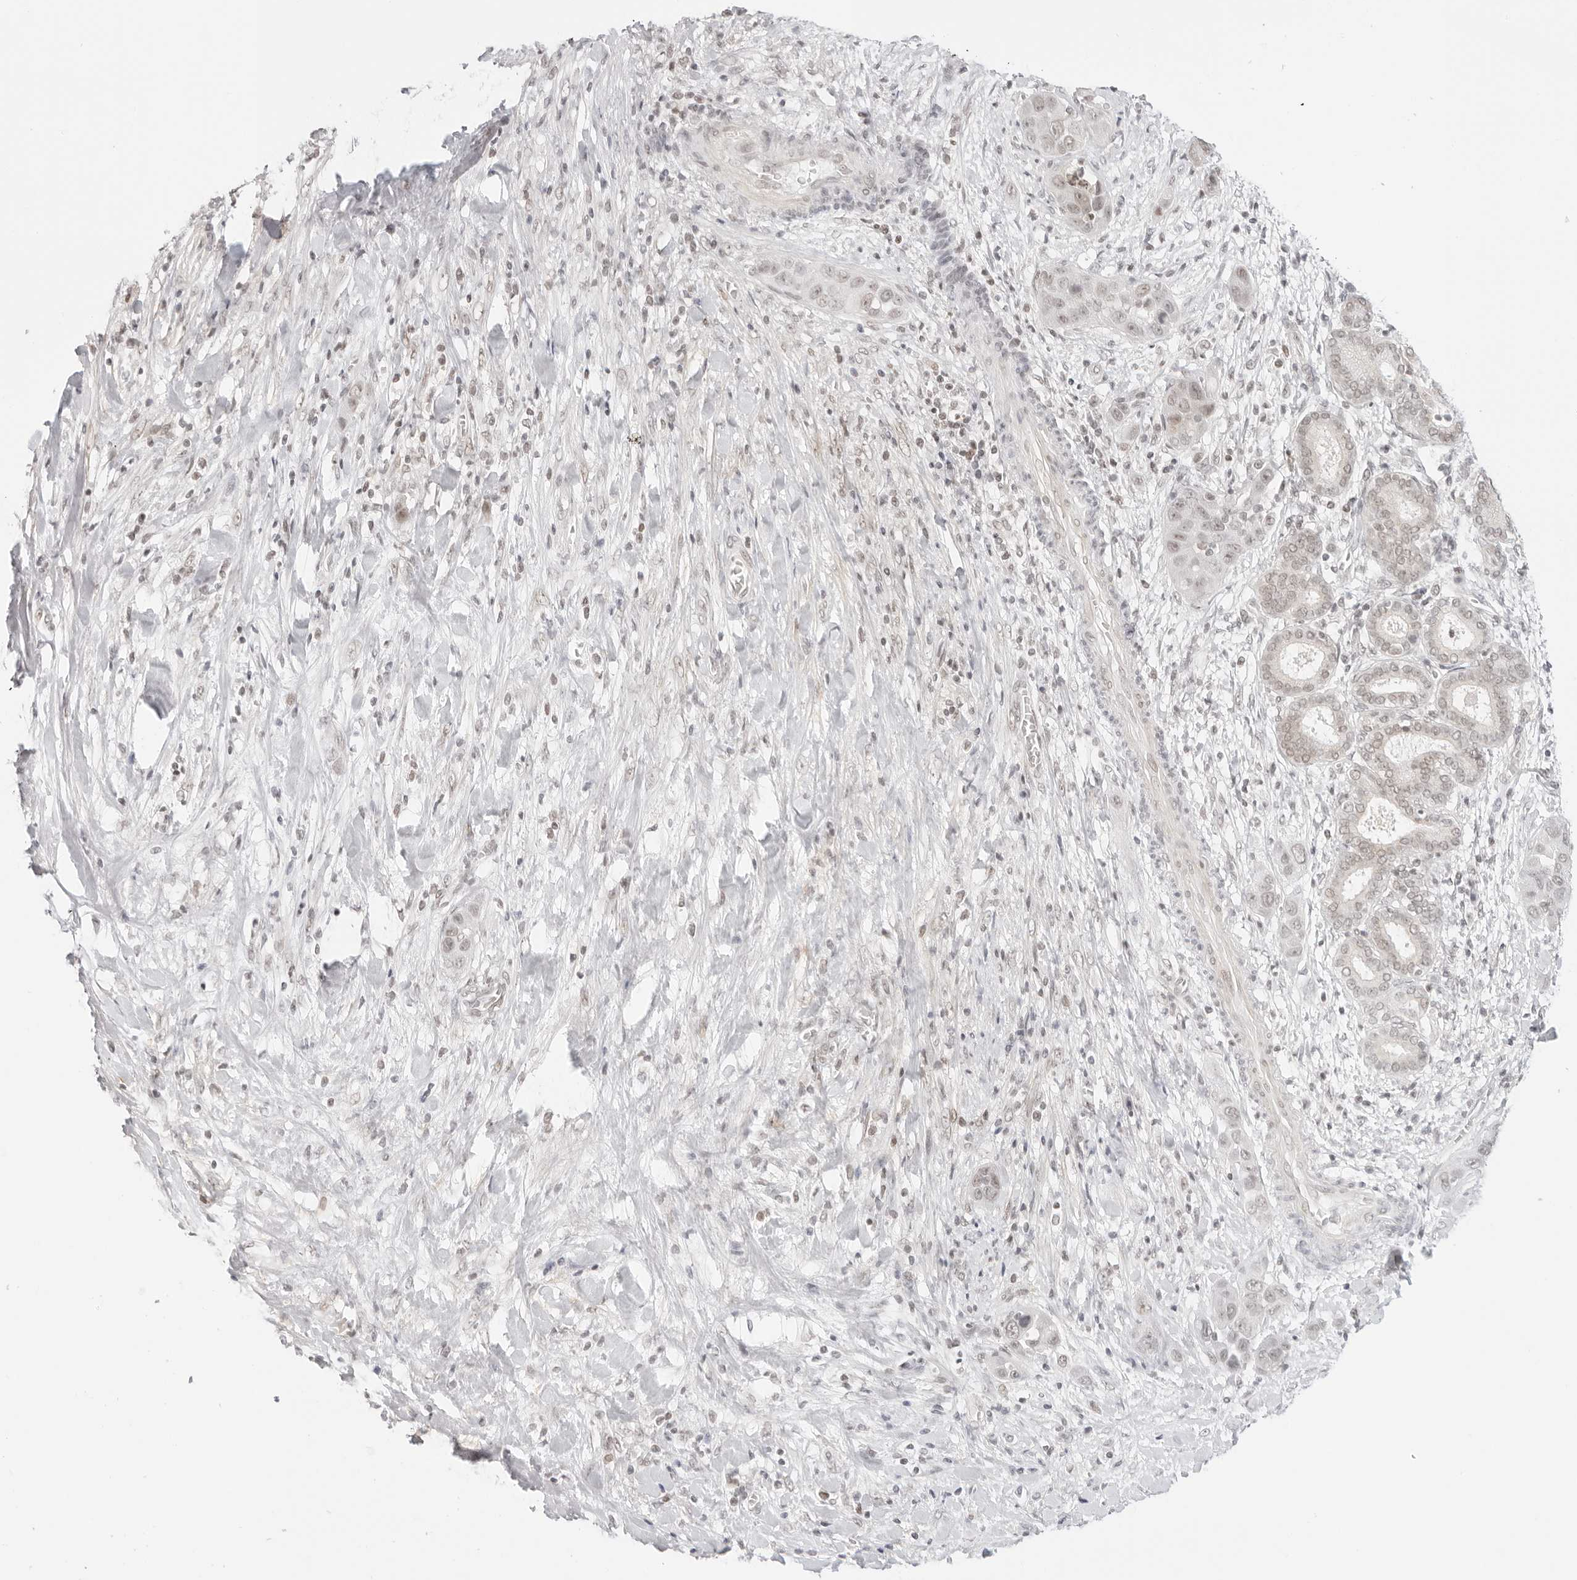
{"staining": {"intensity": "weak", "quantity": "<25%", "location": "nuclear"}, "tissue": "liver cancer", "cell_type": "Tumor cells", "image_type": "cancer", "snomed": [{"axis": "morphology", "description": "Cholangiocarcinoma"}, {"axis": "topography", "description": "Liver"}], "caption": "Liver cancer (cholangiocarcinoma) stained for a protein using IHC shows no staining tumor cells.", "gene": "TCIM", "patient": {"sex": "female", "age": 52}}